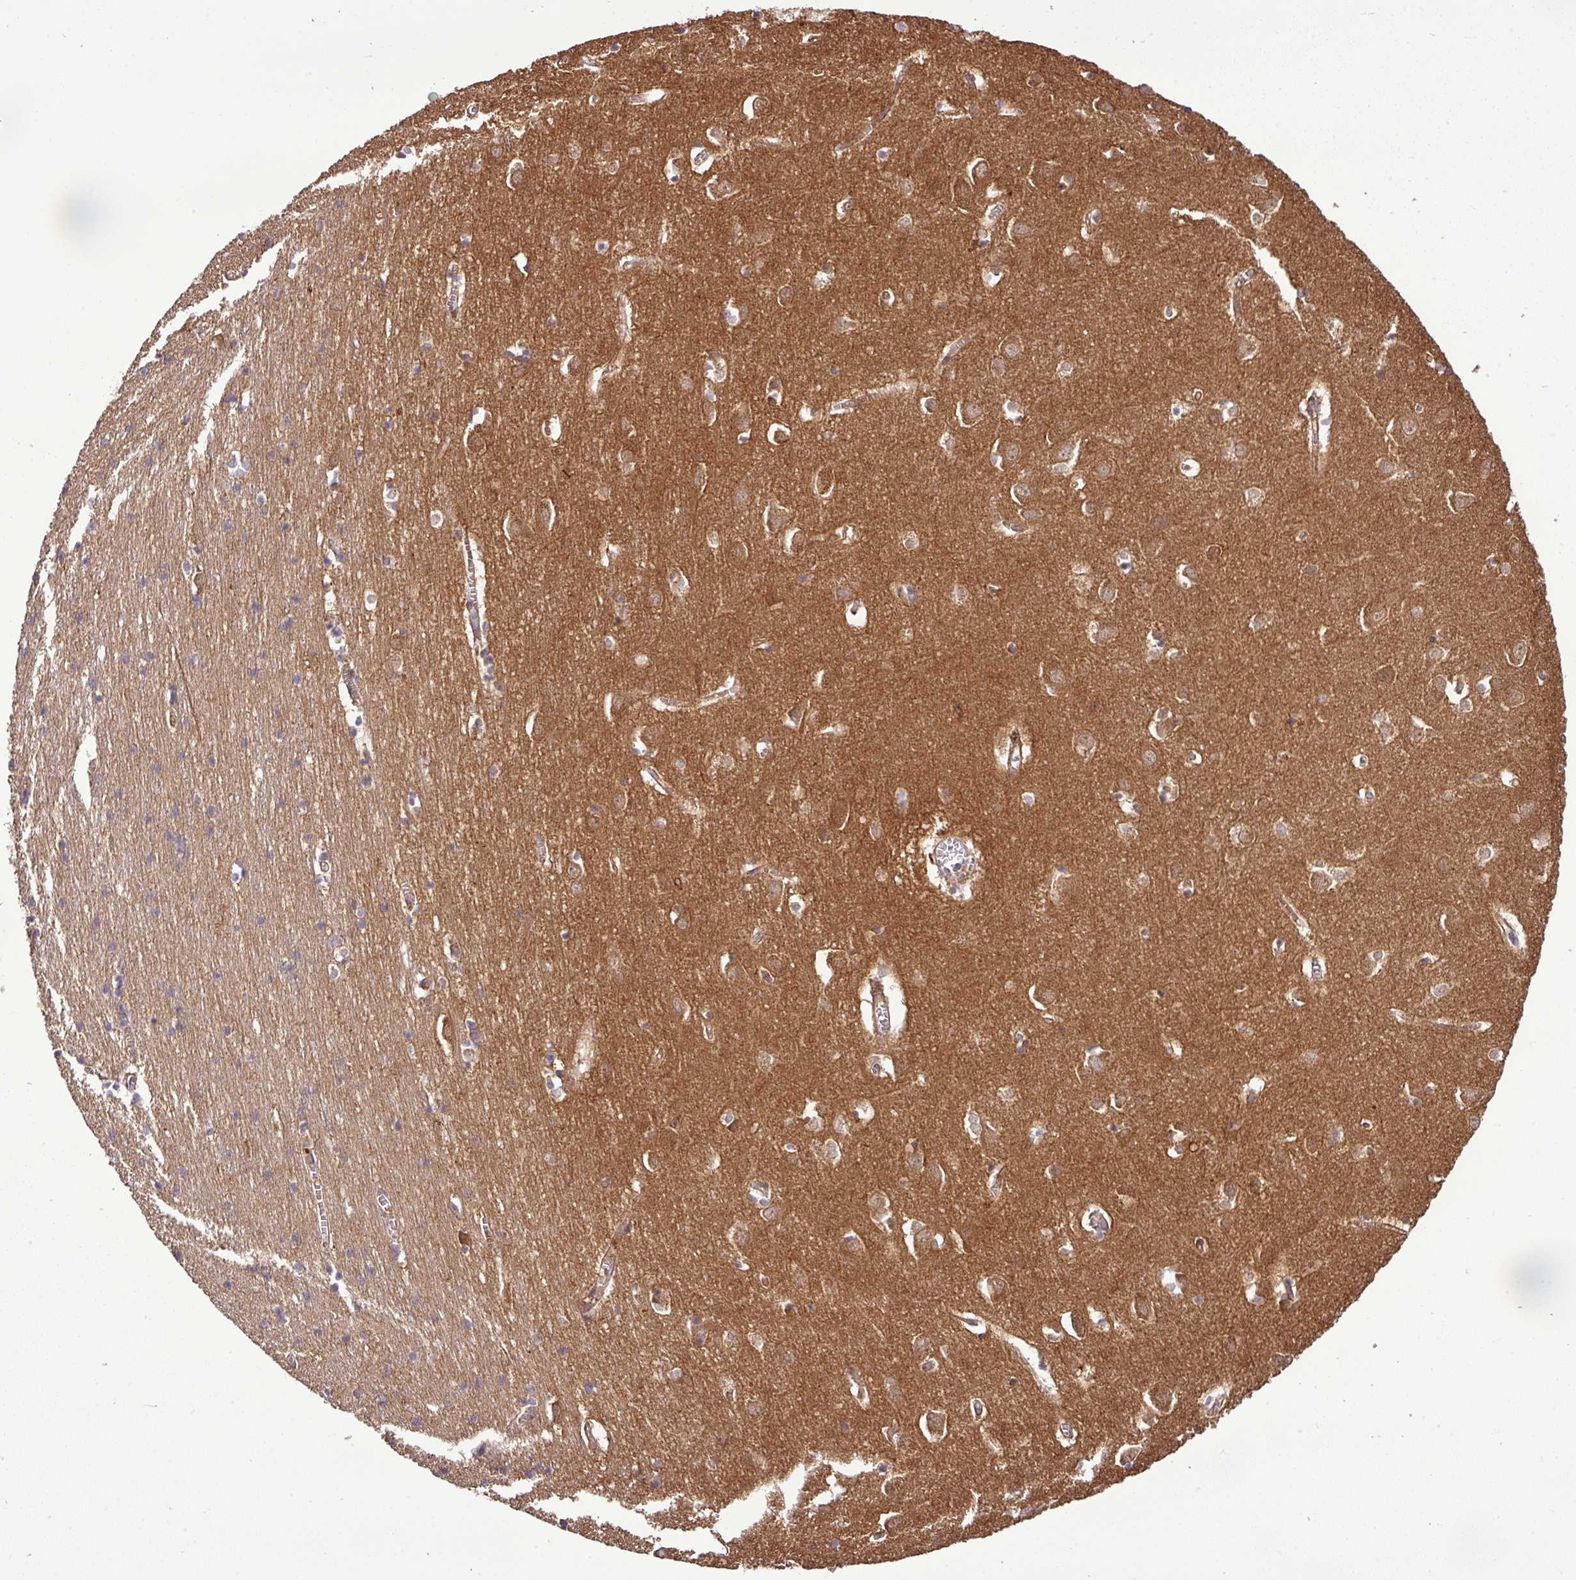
{"staining": {"intensity": "weak", "quantity": "<25%", "location": "cytoplasmic/membranous"}, "tissue": "cerebral cortex", "cell_type": "Endothelial cells", "image_type": "normal", "snomed": [{"axis": "morphology", "description": "Normal tissue, NOS"}, {"axis": "topography", "description": "Cerebral cortex"}], "caption": "The immunohistochemistry photomicrograph has no significant positivity in endothelial cells of cerebral cortex.", "gene": "TMEM107", "patient": {"sex": "male", "age": 70}}